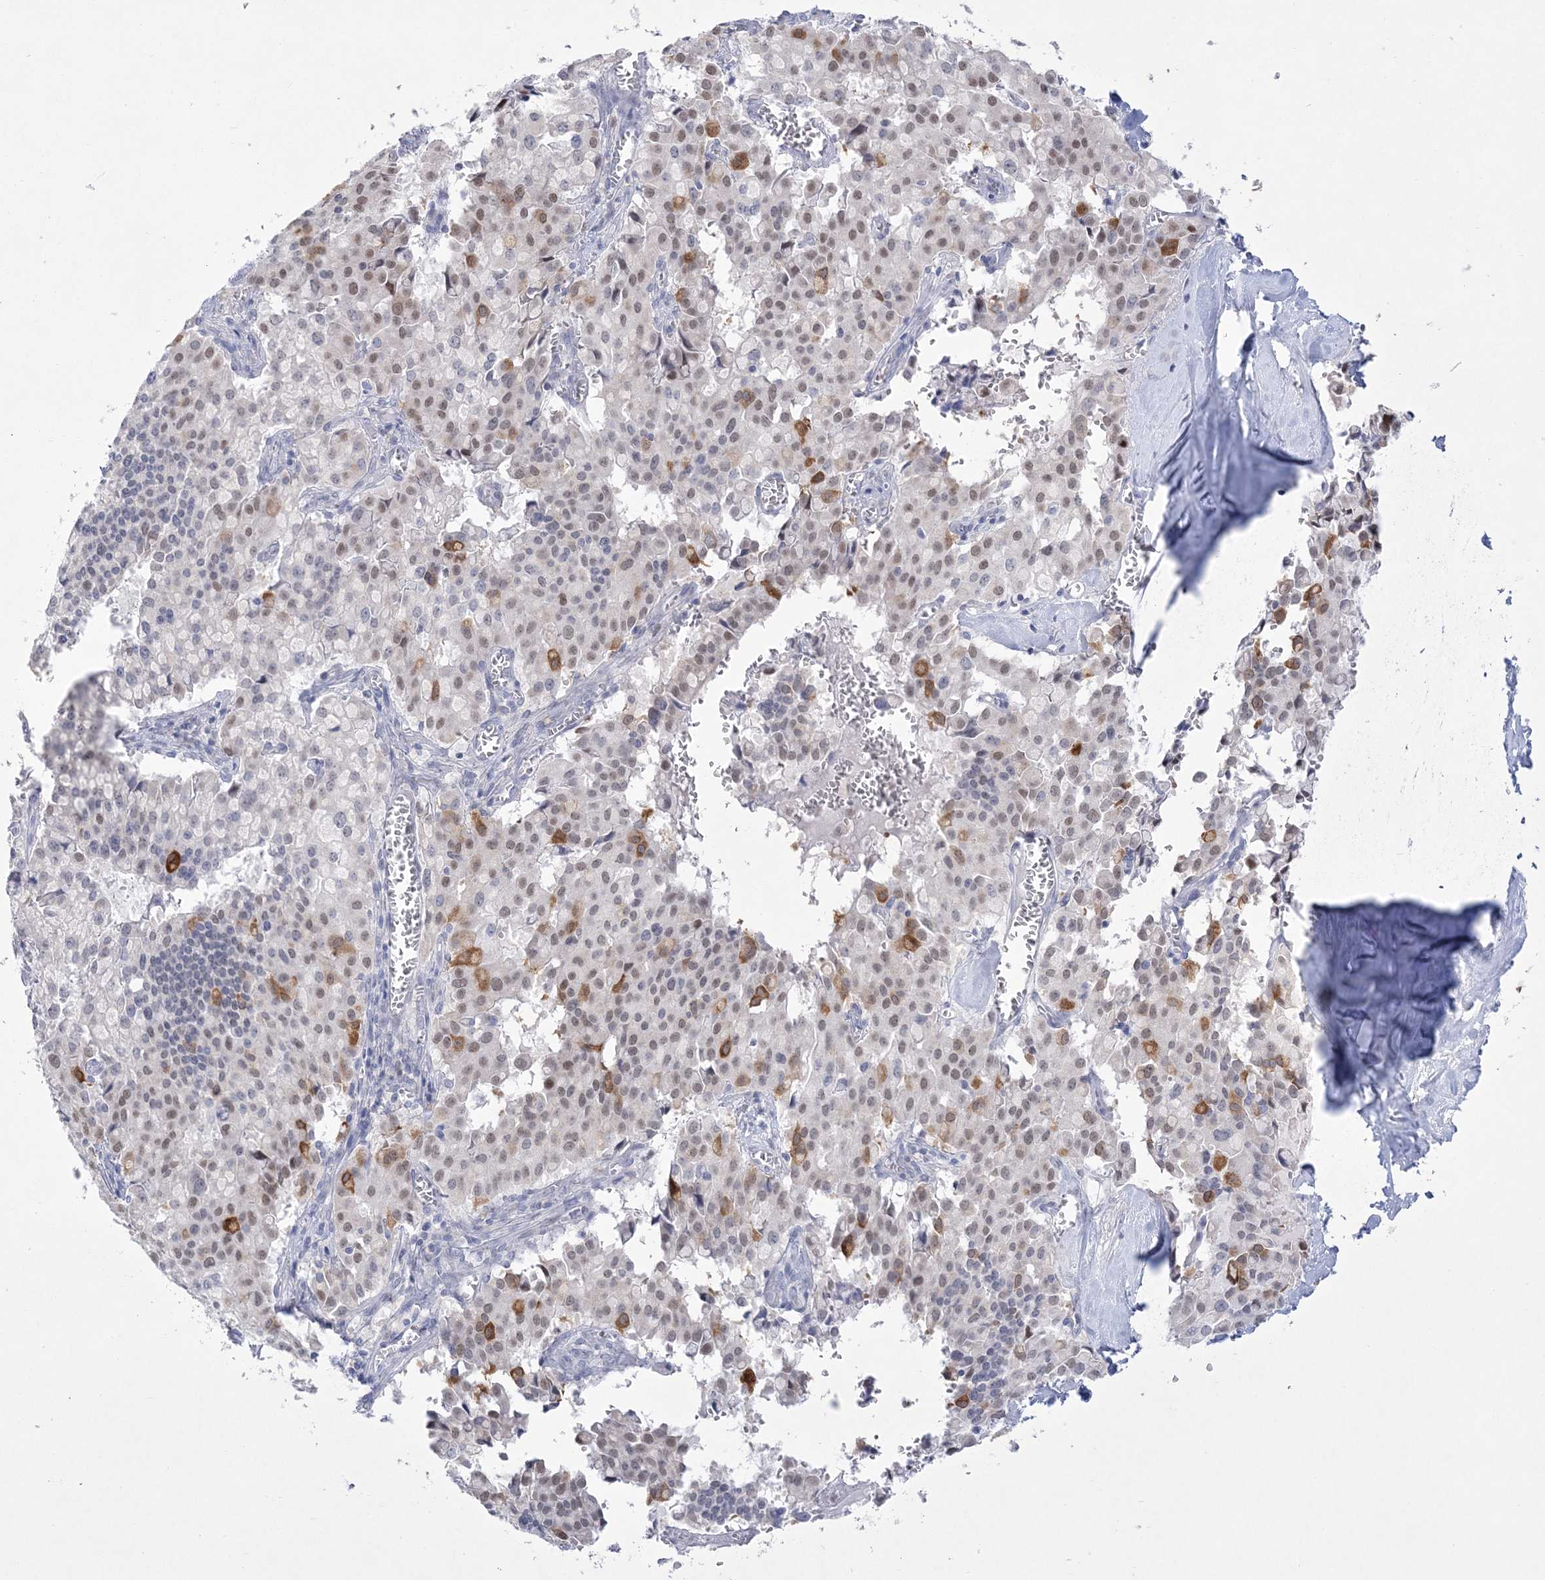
{"staining": {"intensity": "moderate", "quantity": "<25%", "location": "cytoplasmic/membranous,nuclear"}, "tissue": "pancreatic cancer", "cell_type": "Tumor cells", "image_type": "cancer", "snomed": [{"axis": "morphology", "description": "Adenocarcinoma, NOS"}, {"axis": "topography", "description": "Pancreas"}], "caption": "Protein staining of adenocarcinoma (pancreatic) tissue exhibits moderate cytoplasmic/membranous and nuclear staining in approximately <25% of tumor cells. (DAB = brown stain, brightfield microscopy at high magnification).", "gene": "WDR27", "patient": {"sex": "male", "age": 65}}